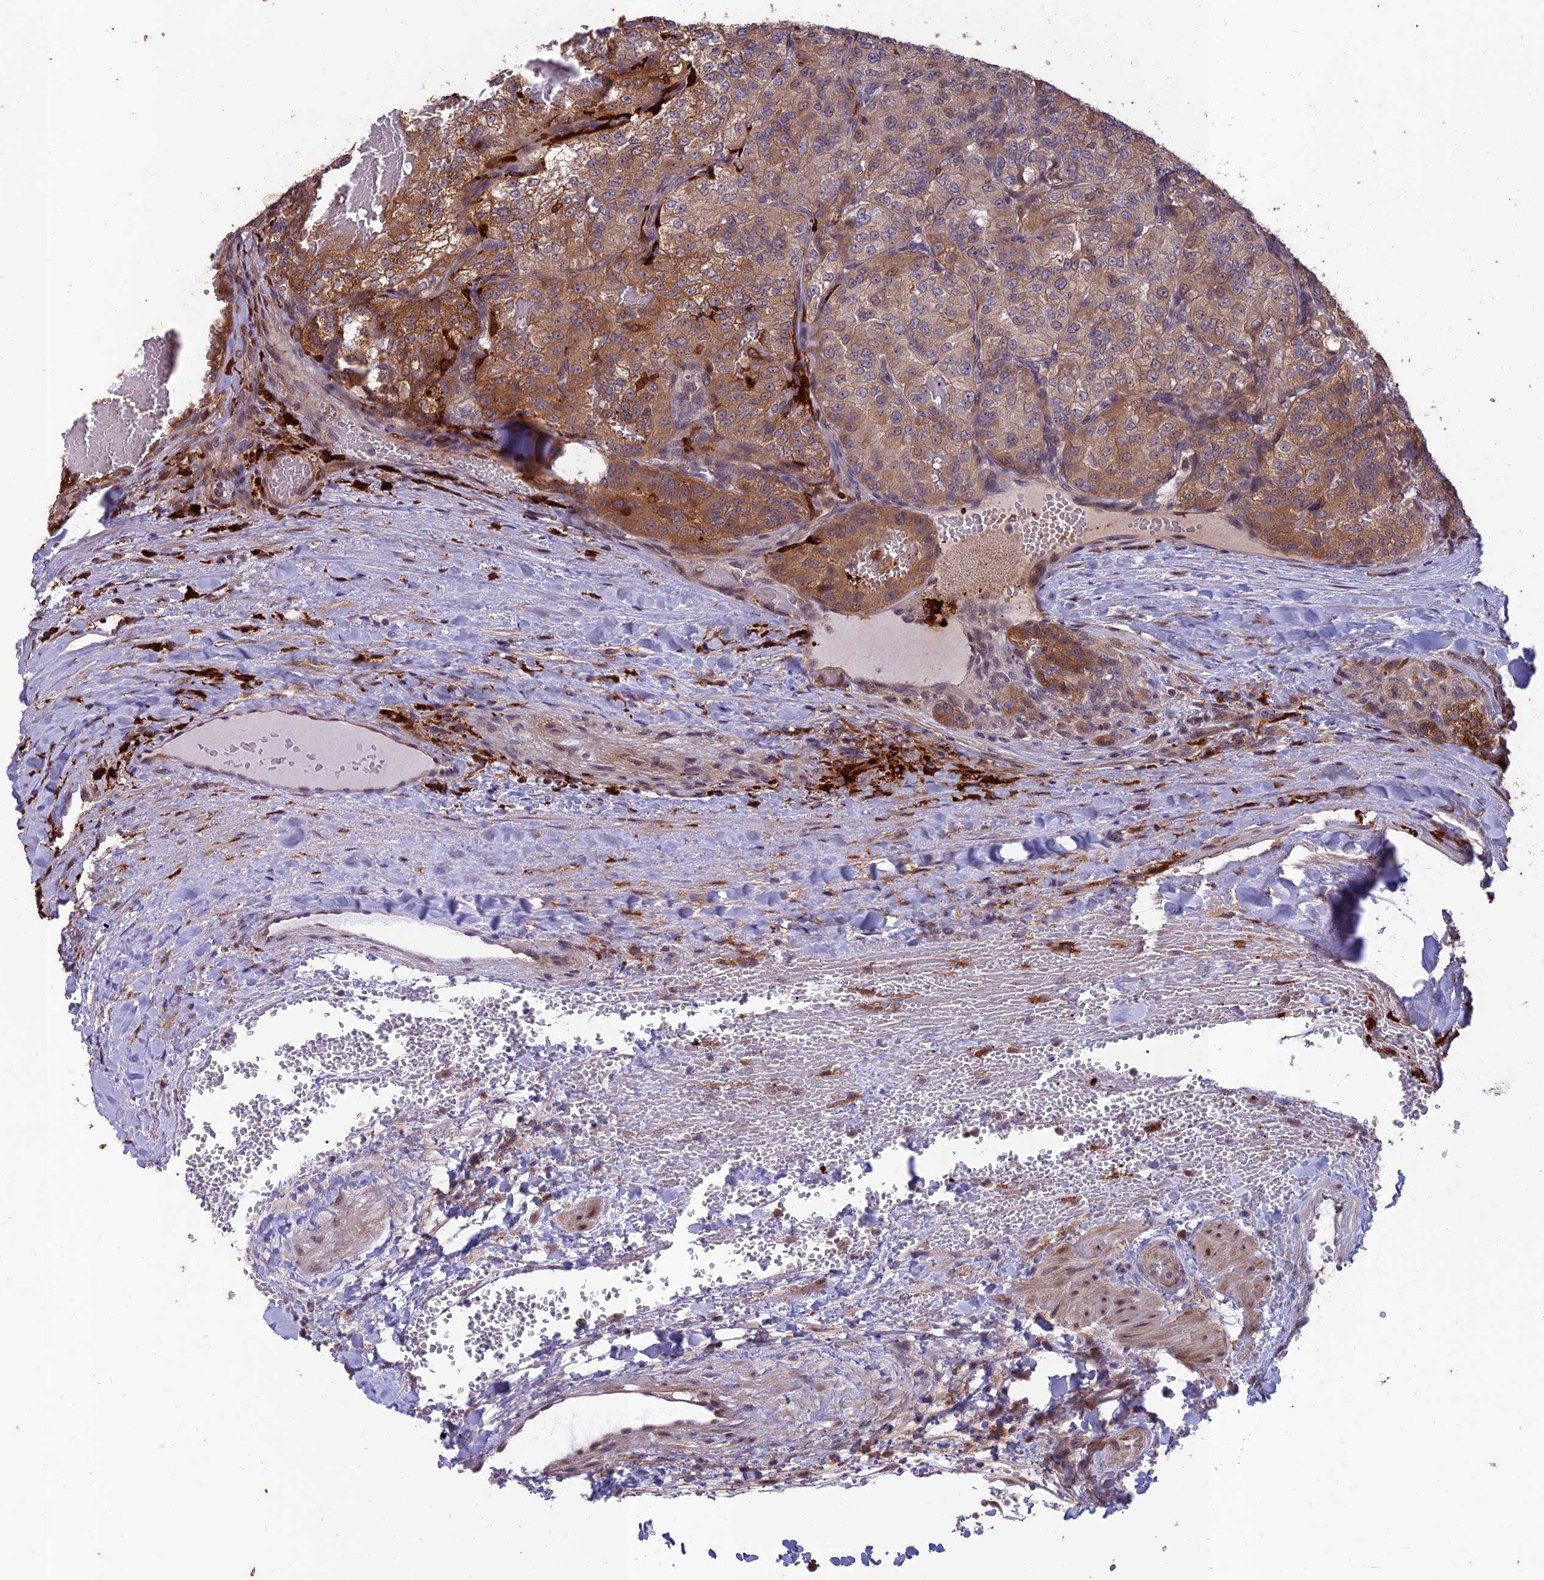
{"staining": {"intensity": "moderate", "quantity": "25%-75%", "location": "cytoplasmic/membranous"}, "tissue": "renal cancer", "cell_type": "Tumor cells", "image_type": "cancer", "snomed": [{"axis": "morphology", "description": "Adenocarcinoma, NOS"}, {"axis": "topography", "description": "Kidney"}], "caption": "Immunohistochemical staining of adenocarcinoma (renal) shows medium levels of moderate cytoplasmic/membranous protein positivity in about 25%-75% of tumor cells.", "gene": "MAST2", "patient": {"sex": "female", "age": 63}}